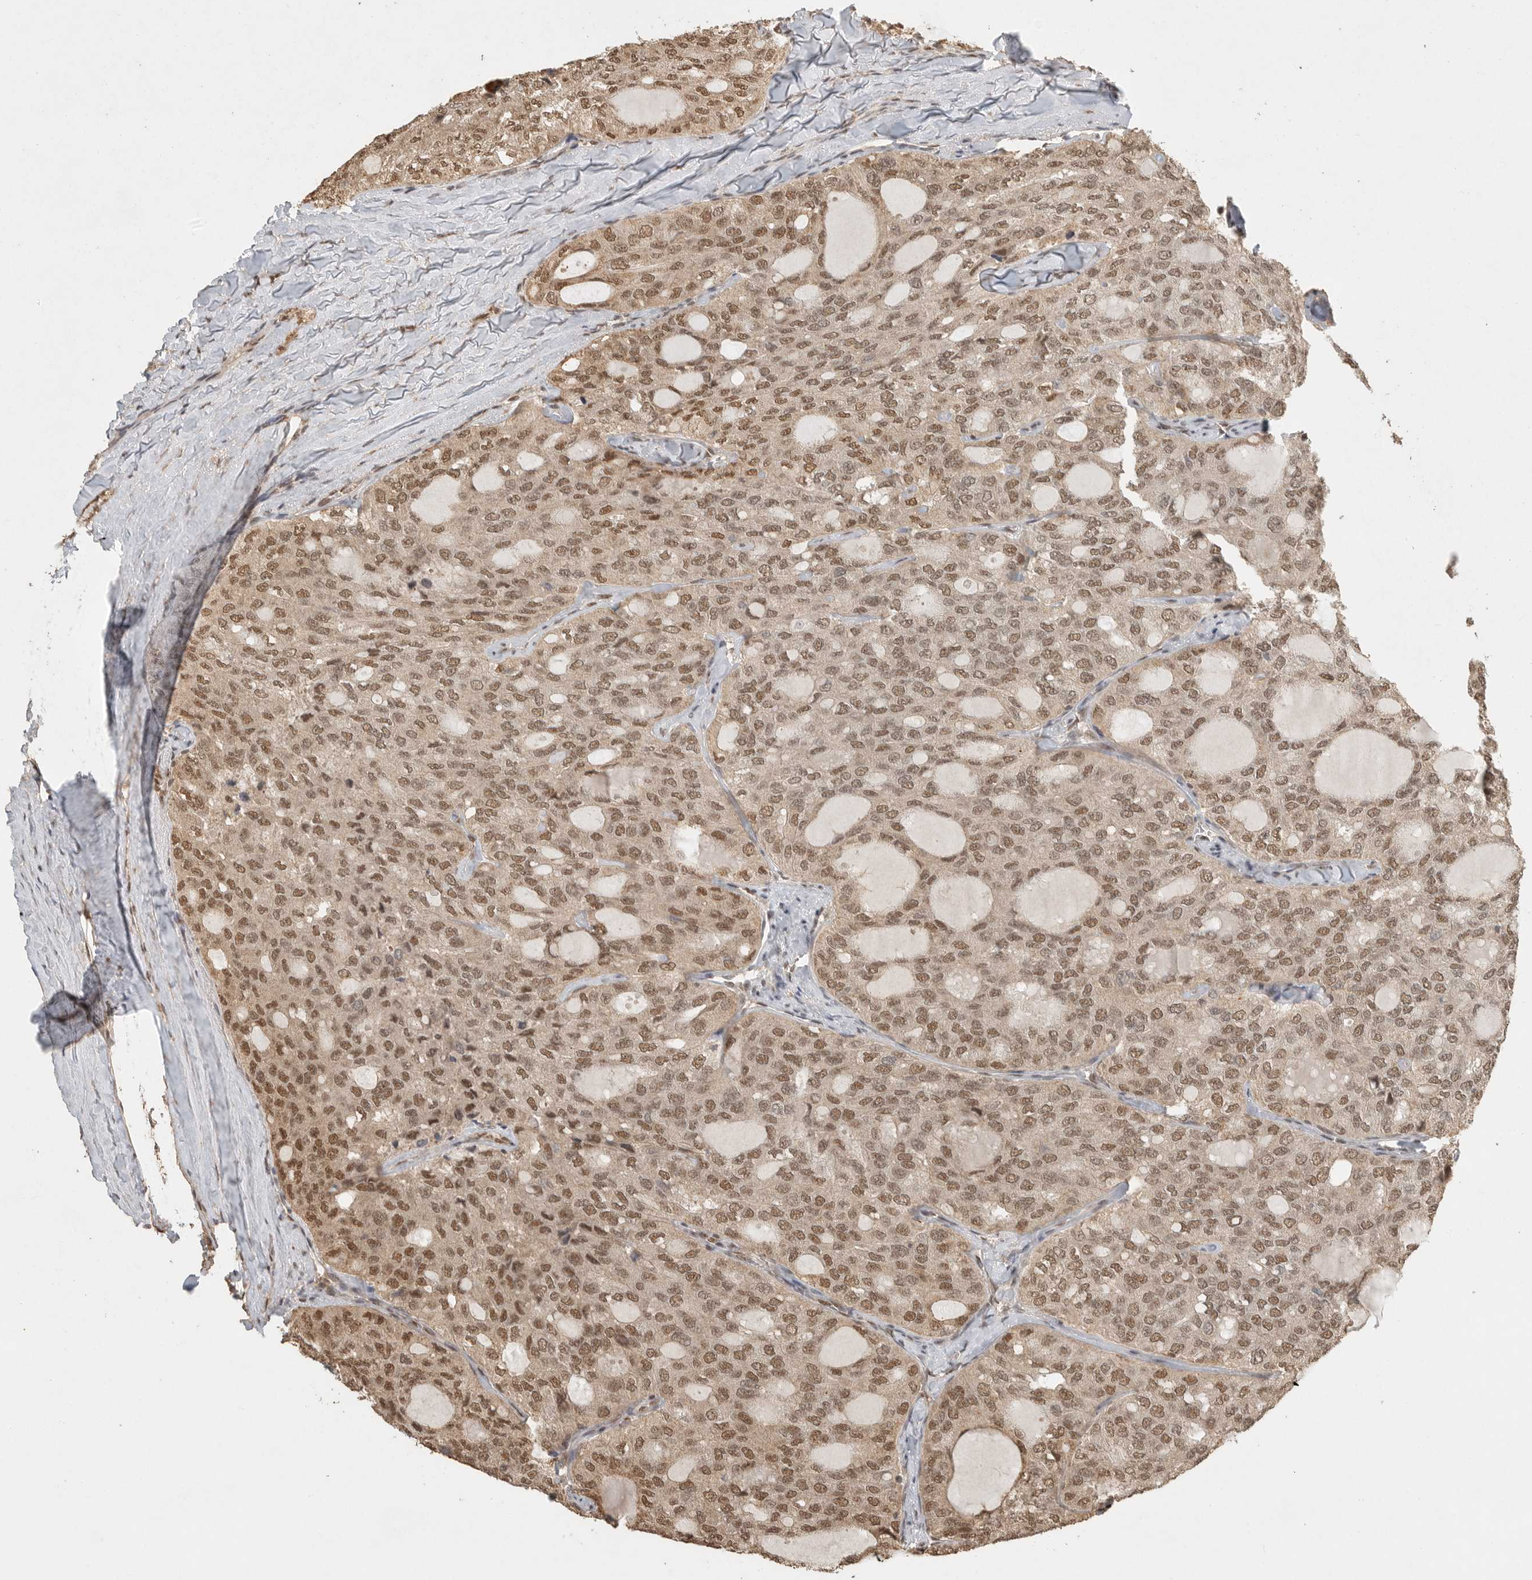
{"staining": {"intensity": "moderate", "quantity": ">75%", "location": "cytoplasmic/membranous,nuclear"}, "tissue": "thyroid cancer", "cell_type": "Tumor cells", "image_type": "cancer", "snomed": [{"axis": "morphology", "description": "Follicular adenoma carcinoma, NOS"}, {"axis": "topography", "description": "Thyroid gland"}], "caption": "High-magnification brightfield microscopy of thyroid cancer (follicular adenoma carcinoma) stained with DAB (brown) and counterstained with hematoxylin (blue). tumor cells exhibit moderate cytoplasmic/membranous and nuclear positivity is seen in approximately>75% of cells.", "gene": "DFFA", "patient": {"sex": "male", "age": 75}}